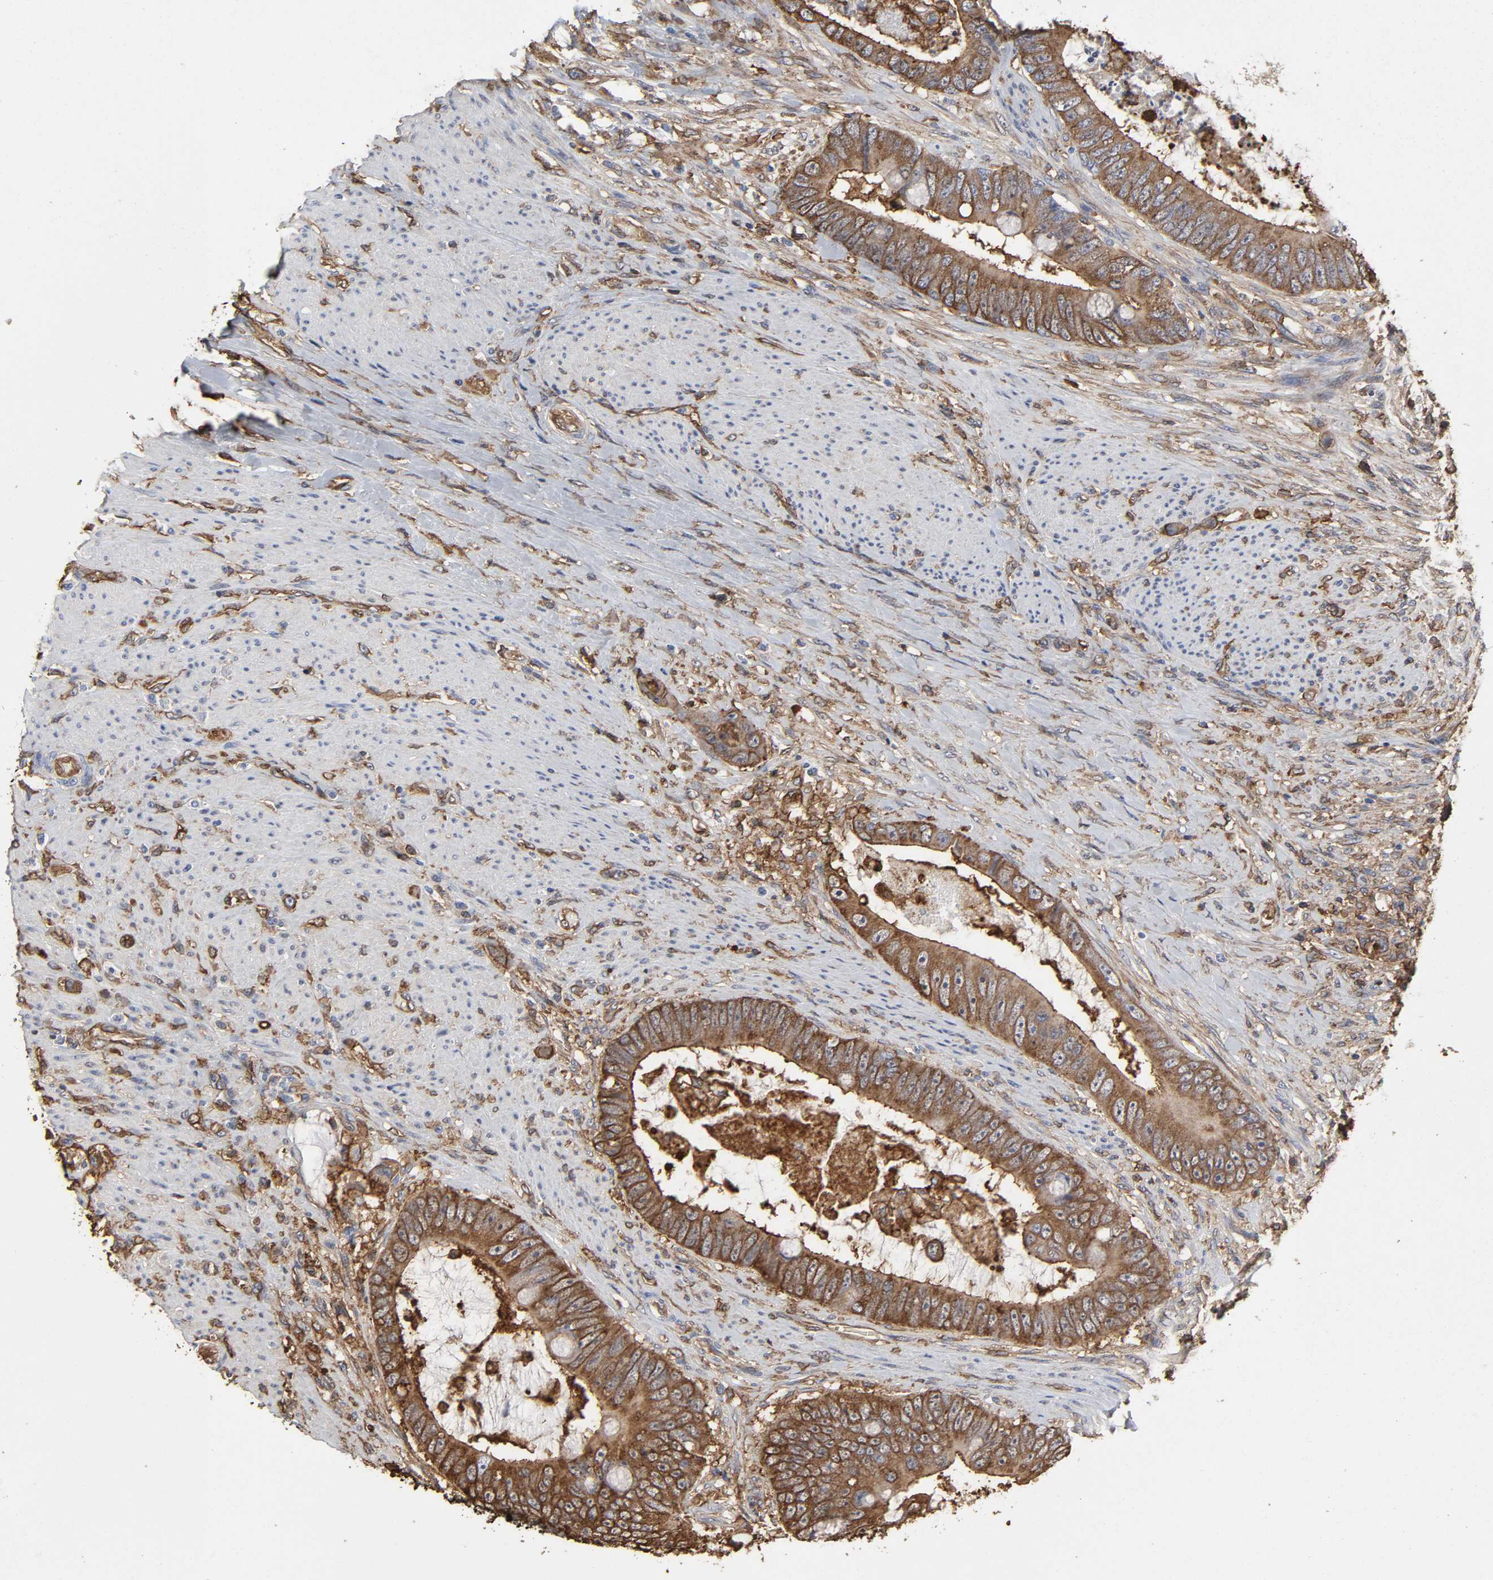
{"staining": {"intensity": "strong", "quantity": ">75%", "location": "cytoplasmic/membranous"}, "tissue": "colorectal cancer", "cell_type": "Tumor cells", "image_type": "cancer", "snomed": [{"axis": "morphology", "description": "Adenocarcinoma, NOS"}, {"axis": "topography", "description": "Rectum"}], "caption": "High-power microscopy captured an IHC image of colorectal cancer, revealing strong cytoplasmic/membranous expression in about >75% of tumor cells.", "gene": "ANXA2", "patient": {"sex": "female", "age": 77}}